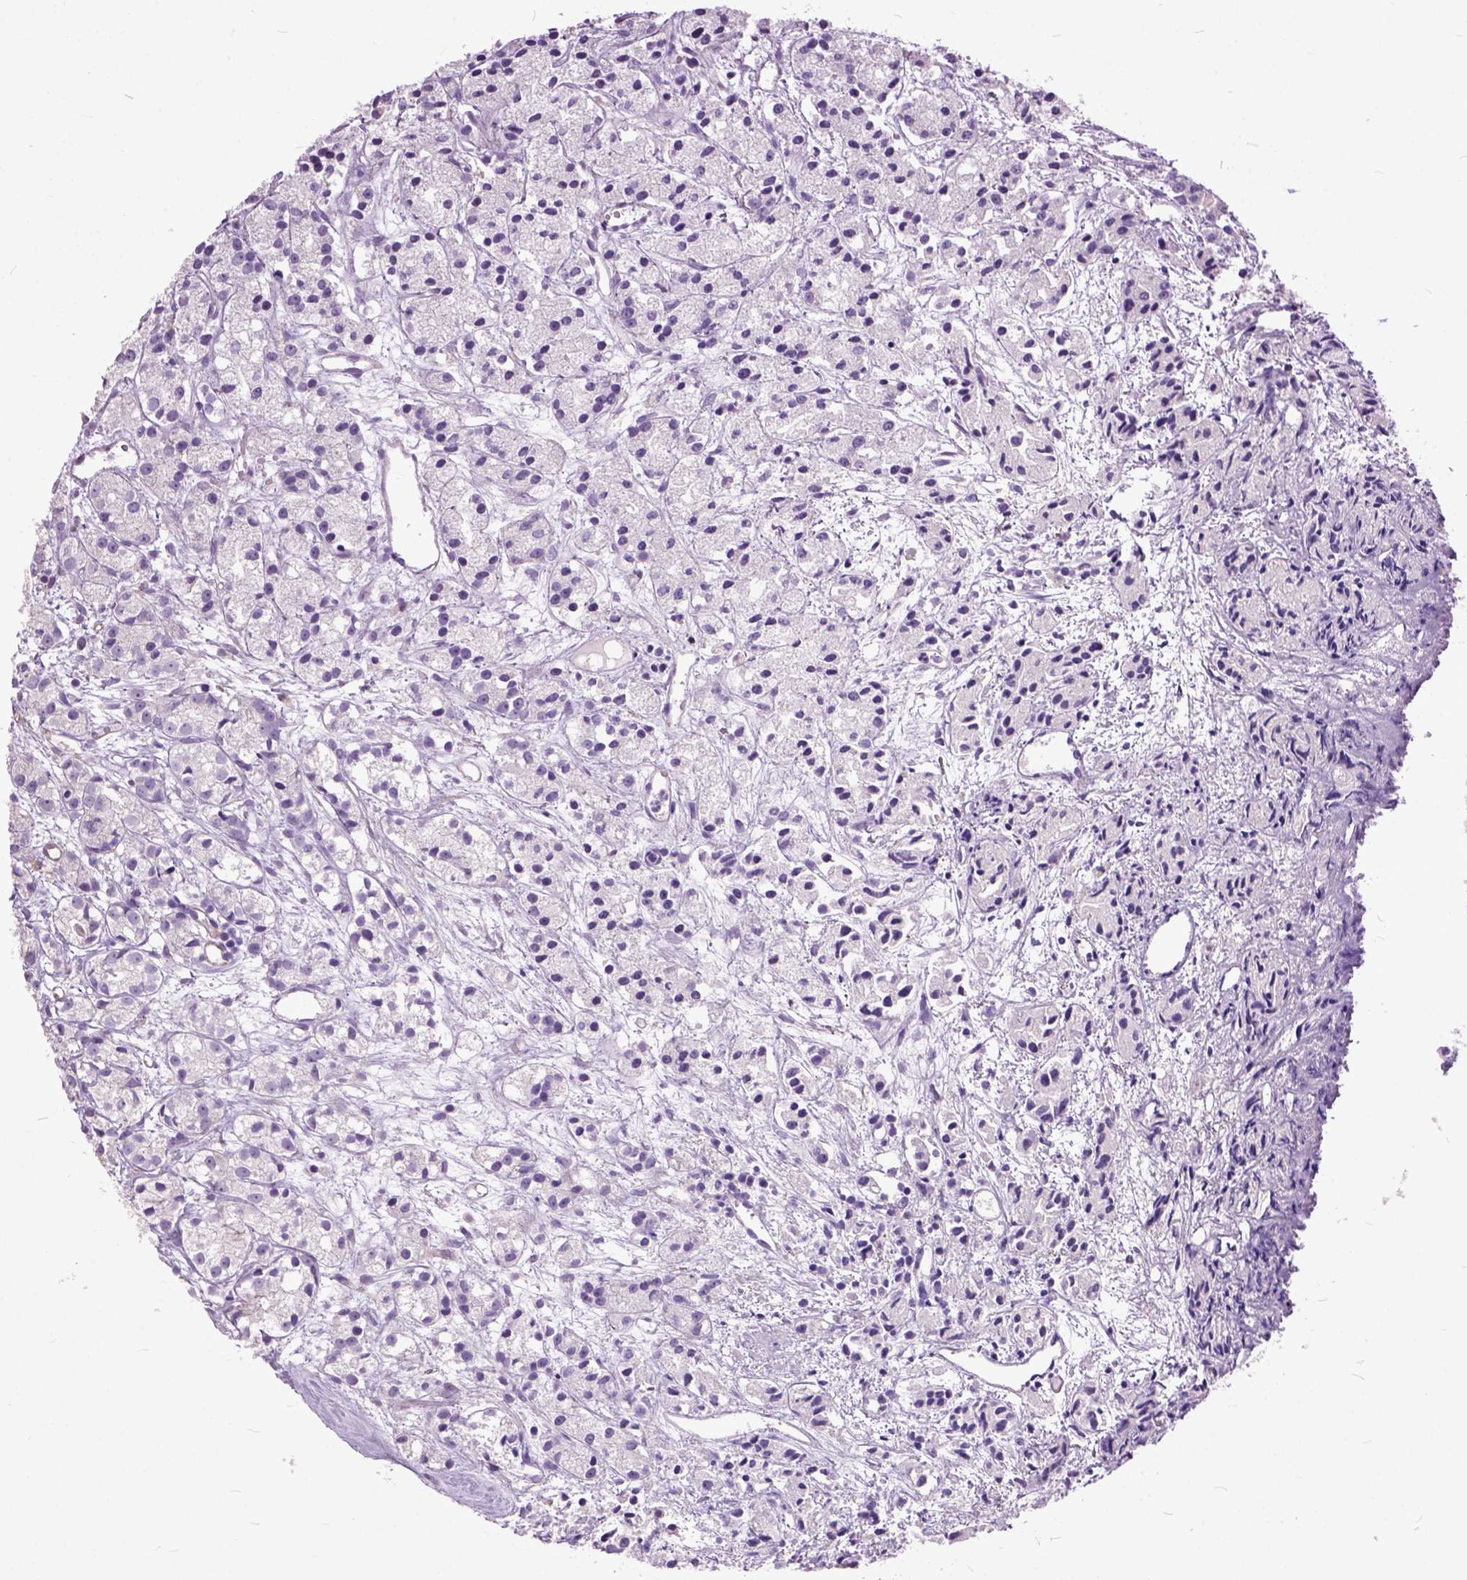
{"staining": {"intensity": "negative", "quantity": "none", "location": "none"}, "tissue": "prostate cancer", "cell_type": "Tumor cells", "image_type": "cancer", "snomed": [{"axis": "morphology", "description": "Adenocarcinoma, Medium grade"}, {"axis": "topography", "description": "Prostate"}], "caption": "Photomicrograph shows no protein positivity in tumor cells of prostate cancer (adenocarcinoma (medium-grade)) tissue. (Stains: DAB immunohistochemistry with hematoxylin counter stain, Microscopy: brightfield microscopy at high magnification).", "gene": "AREG", "patient": {"sex": "male", "age": 74}}